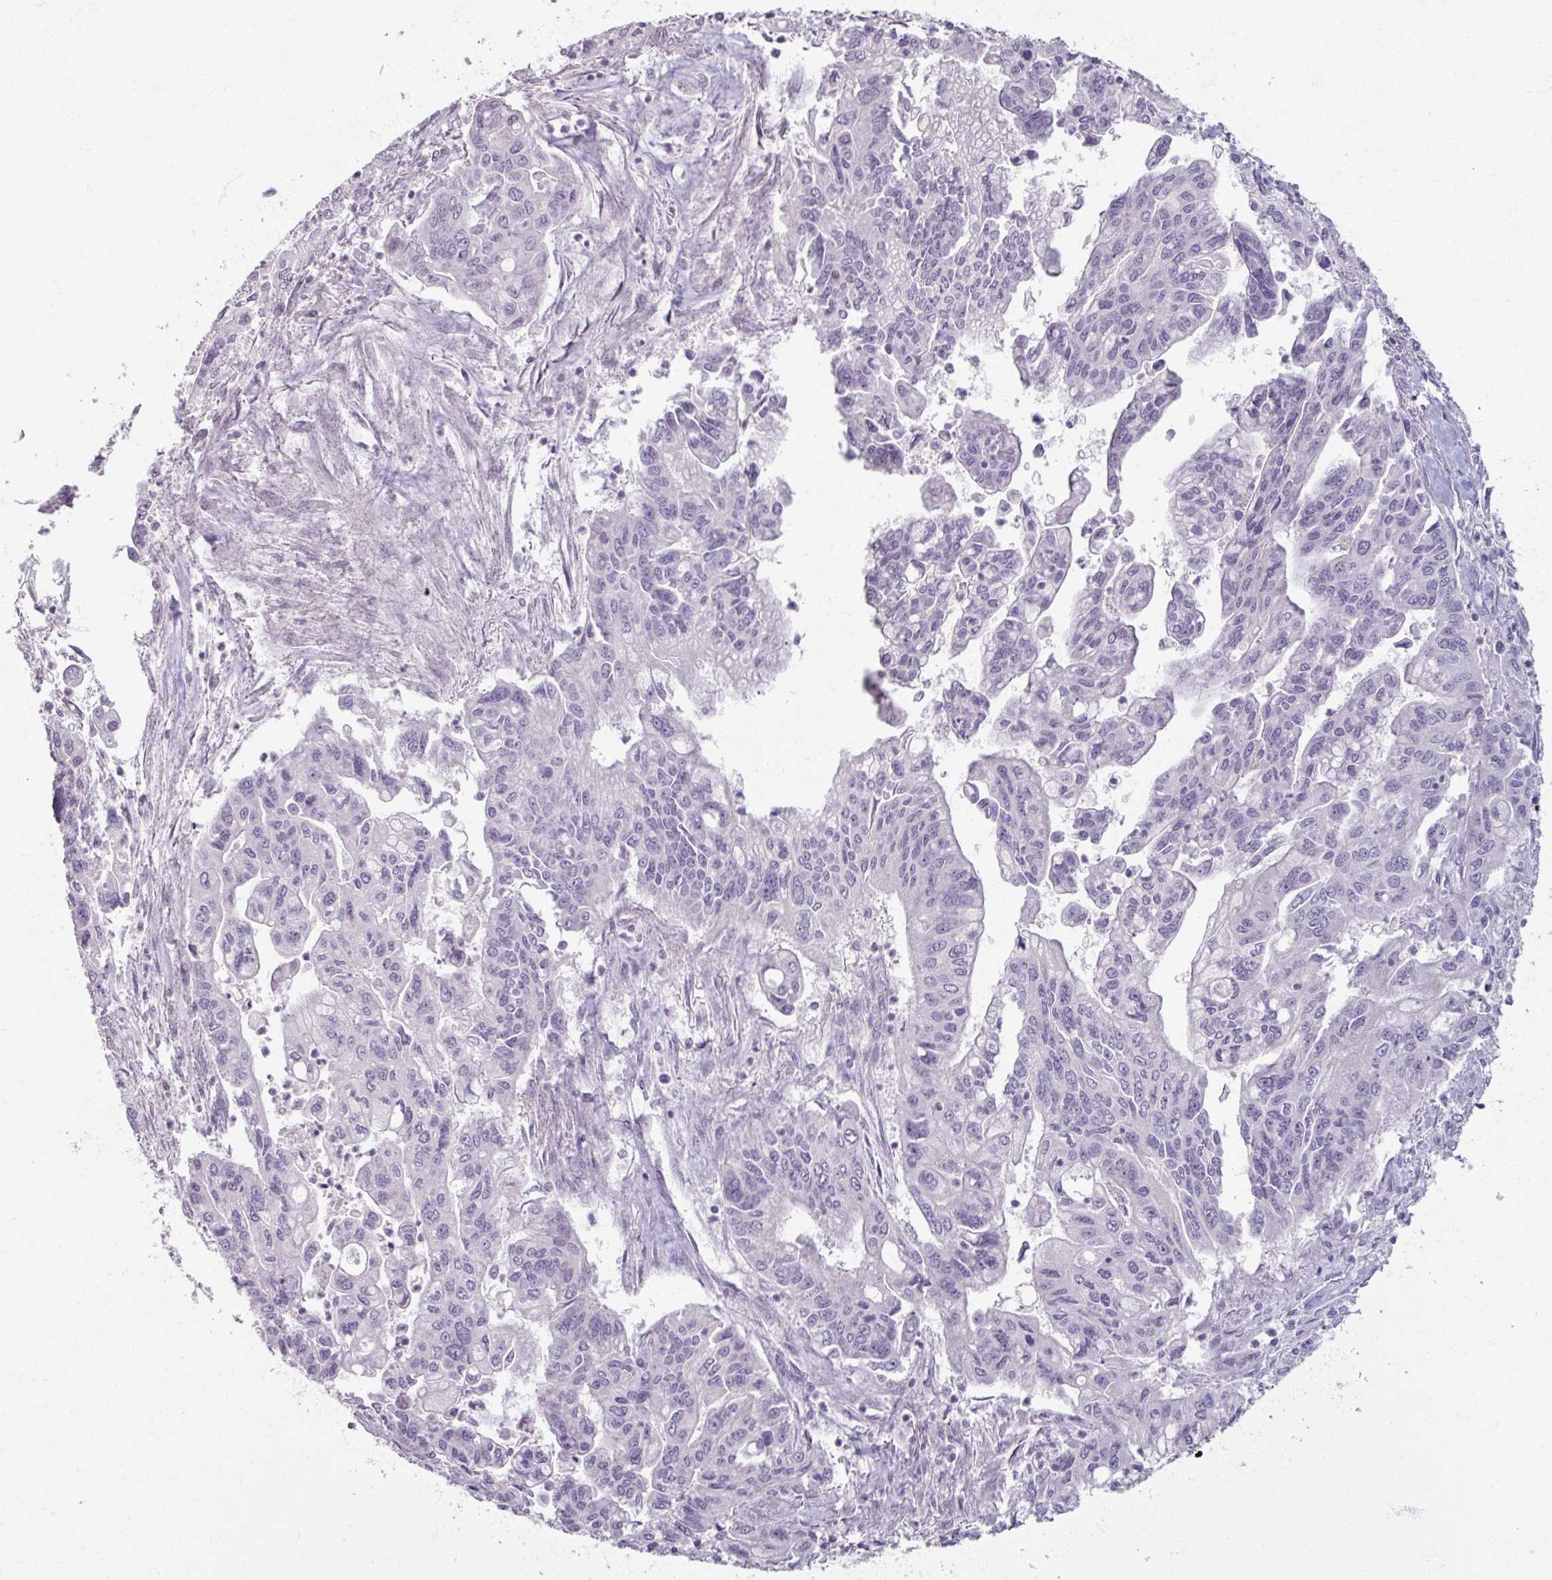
{"staining": {"intensity": "negative", "quantity": "none", "location": "none"}, "tissue": "pancreatic cancer", "cell_type": "Tumor cells", "image_type": "cancer", "snomed": [{"axis": "morphology", "description": "Adenocarcinoma, NOS"}, {"axis": "topography", "description": "Pancreas"}], "caption": "Immunohistochemistry histopathology image of human pancreatic adenocarcinoma stained for a protein (brown), which reveals no staining in tumor cells.", "gene": "SOX11", "patient": {"sex": "male", "age": 62}}